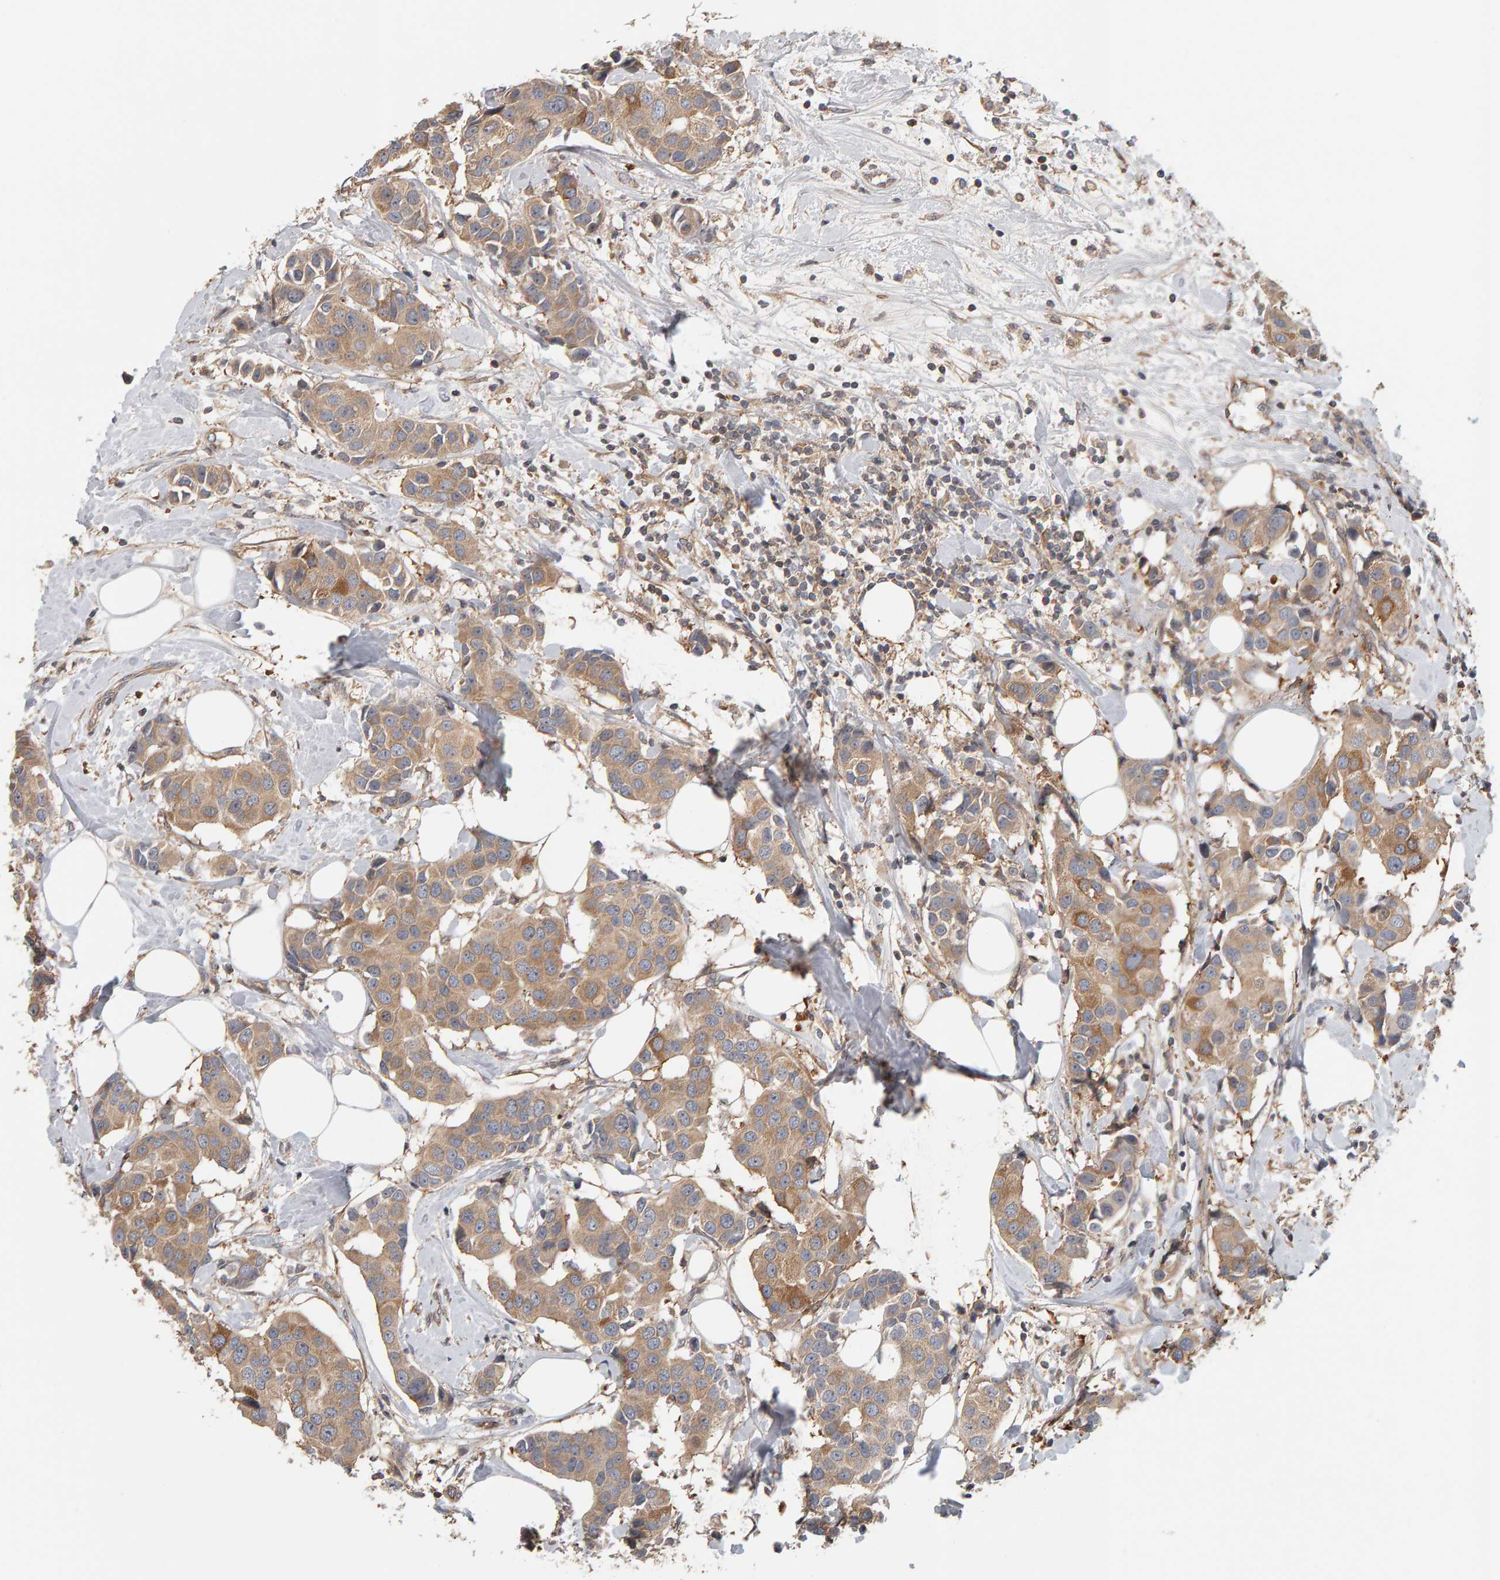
{"staining": {"intensity": "moderate", "quantity": ">75%", "location": "cytoplasmic/membranous"}, "tissue": "breast cancer", "cell_type": "Tumor cells", "image_type": "cancer", "snomed": [{"axis": "morphology", "description": "Normal tissue, NOS"}, {"axis": "morphology", "description": "Duct carcinoma"}, {"axis": "topography", "description": "Breast"}], "caption": "Breast cancer (intraductal carcinoma) was stained to show a protein in brown. There is medium levels of moderate cytoplasmic/membranous staining in approximately >75% of tumor cells.", "gene": "C9orf72", "patient": {"sex": "female", "age": 39}}